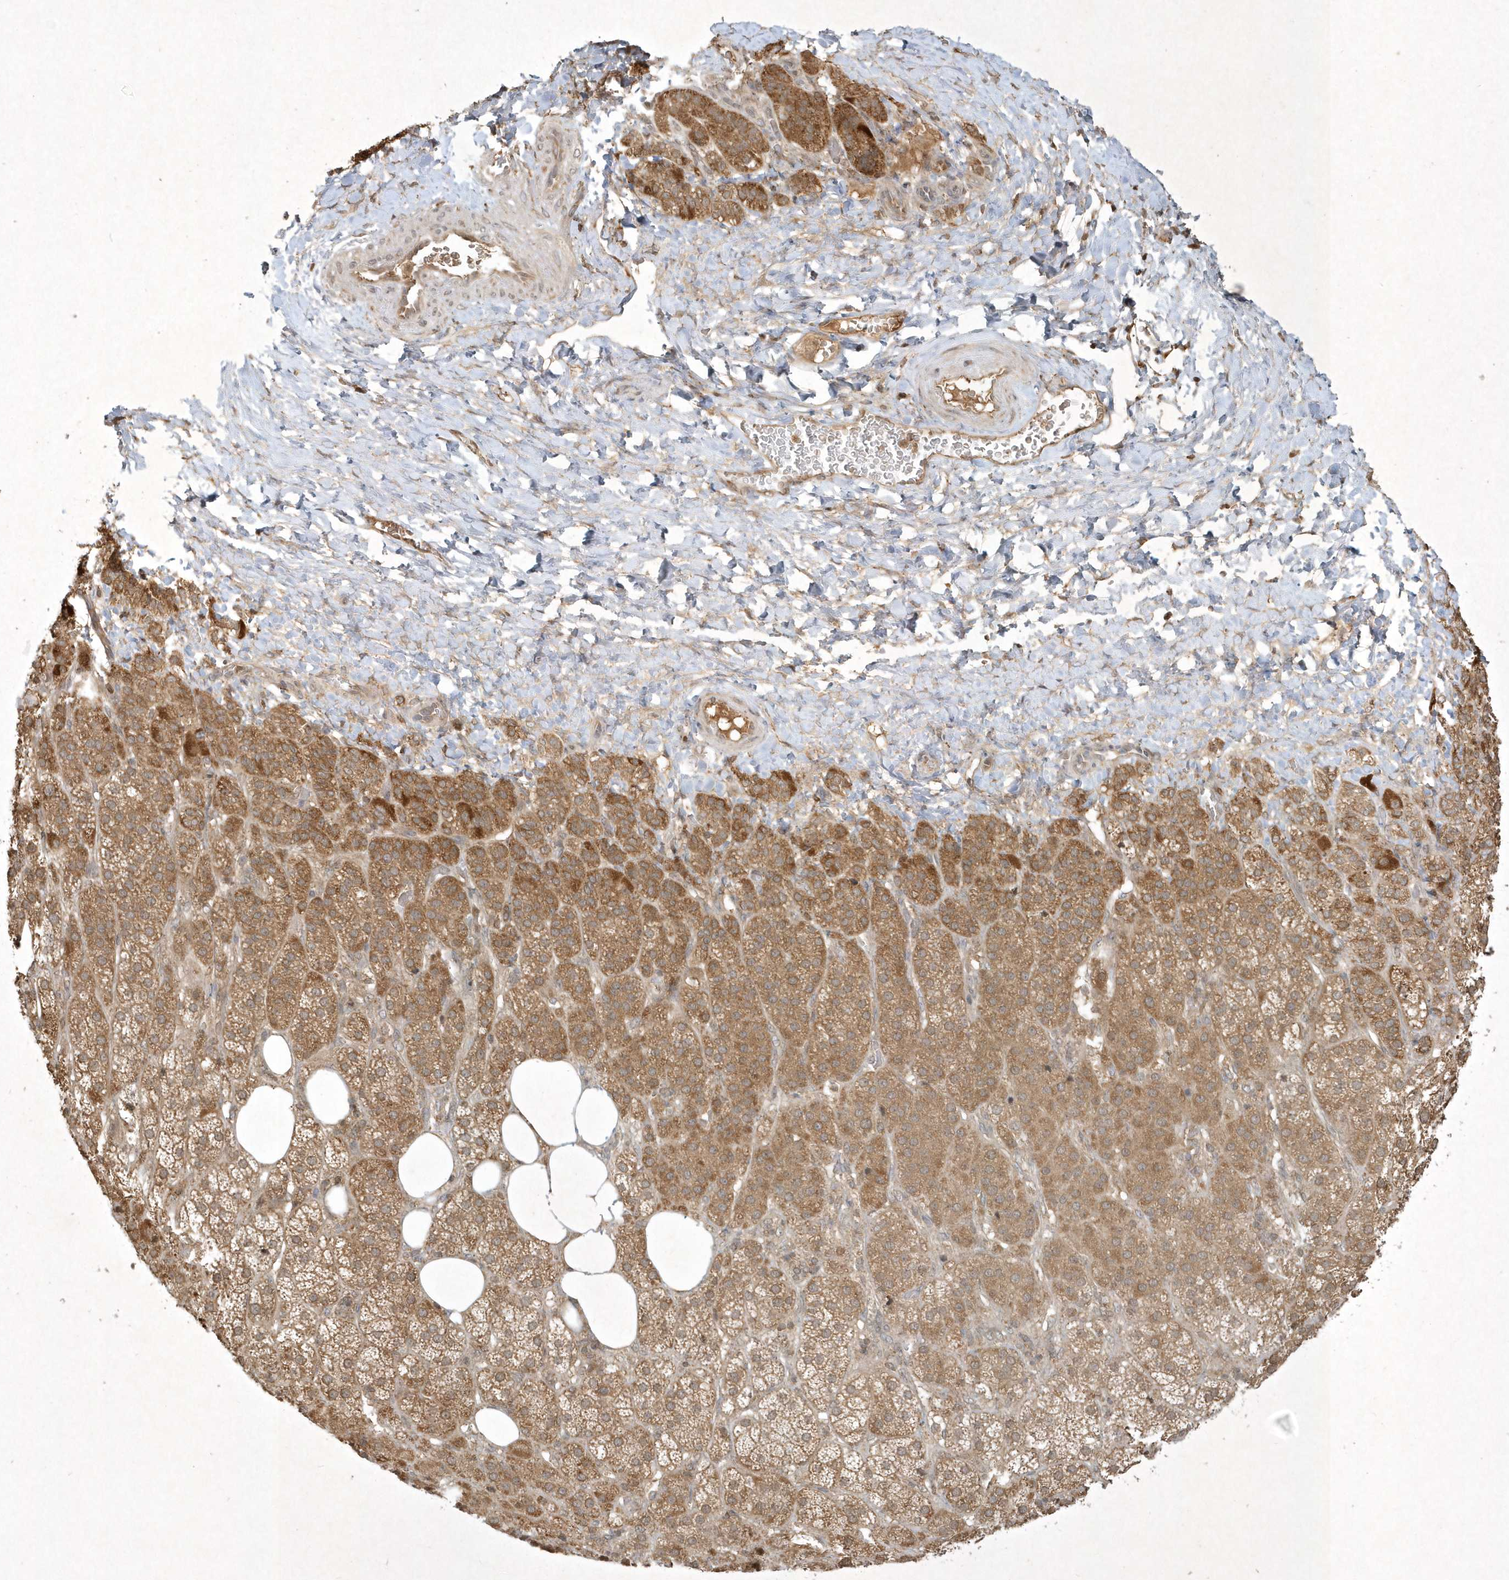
{"staining": {"intensity": "moderate", "quantity": ">75%", "location": "cytoplasmic/membranous"}, "tissue": "adrenal gland", "cell_type": "Glandular cells", "image_type": "normal", "snomed": [{"axis": "morphology", "description": "Normal tissue, NOS"}, {"axis": "topography", "description": "Adrenal gland"}], "caption": "The histopathology image shows staining of normal adrenal gland, revealing moderate cytoplasmic/membranous protein positivity (brown color) within glandular cells.", "gene": "PLTP", "patient": {"sex": "female", "age": 57}}